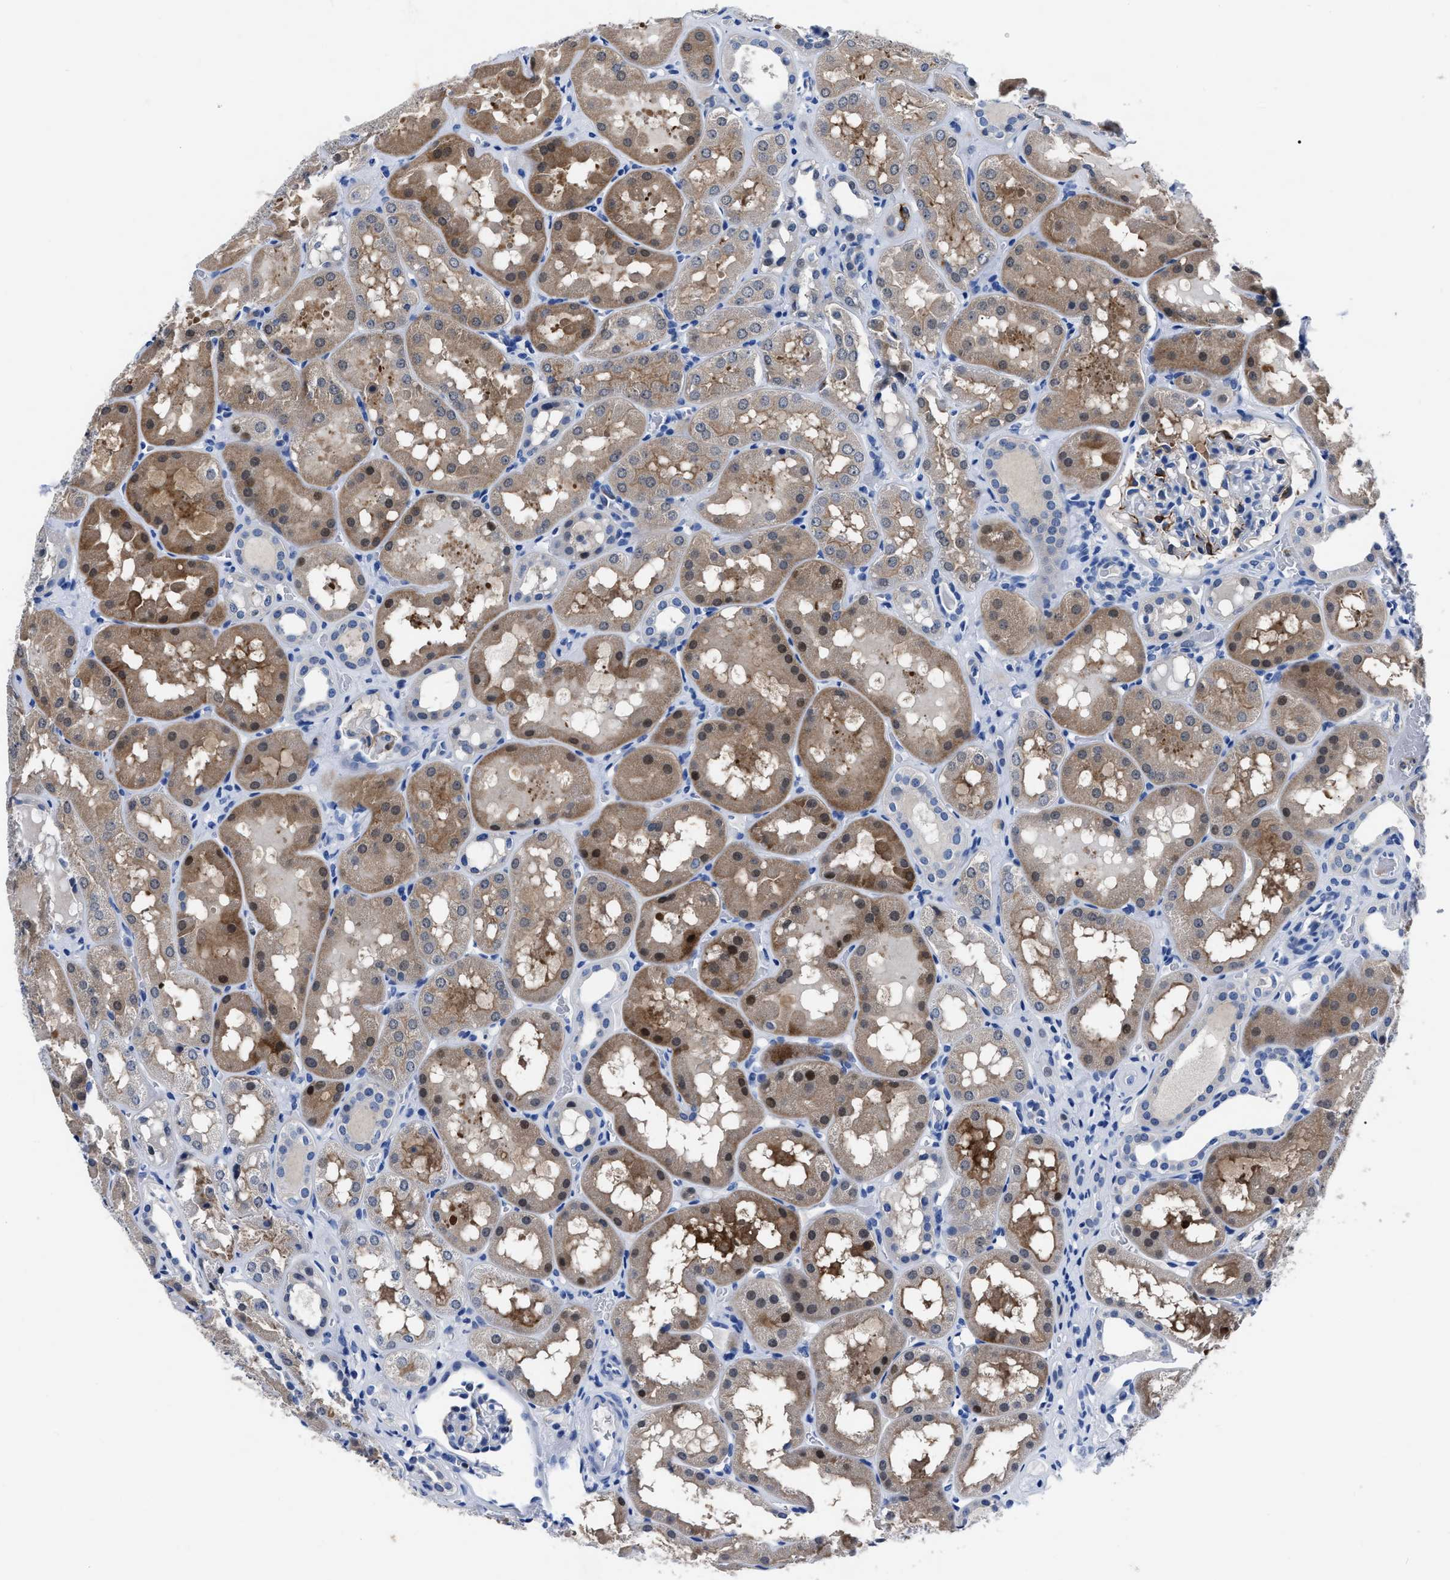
{"staining": {"intensity": "moderate", "quantity": "25%-75%", "location": "cytoplasmic/membranous"}, "tissue": "kidney", "cell_type": "Cells in glomeruli", "image_type": "normal", "snomed": [{"axis": "morphology", "description": "Normal tissue, NOS"}, {"axis": "topography", "description": "Kidney"}, {"axis": "topography", "description": "Urinary bladder"}], "caption": "Kidney was stained to show a protein in brown. There is medium levels of moderate cytoplasmic/membranous expression in approximately 25%-75% of cells in glomeruli.", "gene": "OR10G3", "patient": {"sex": "male", "age": 16}}